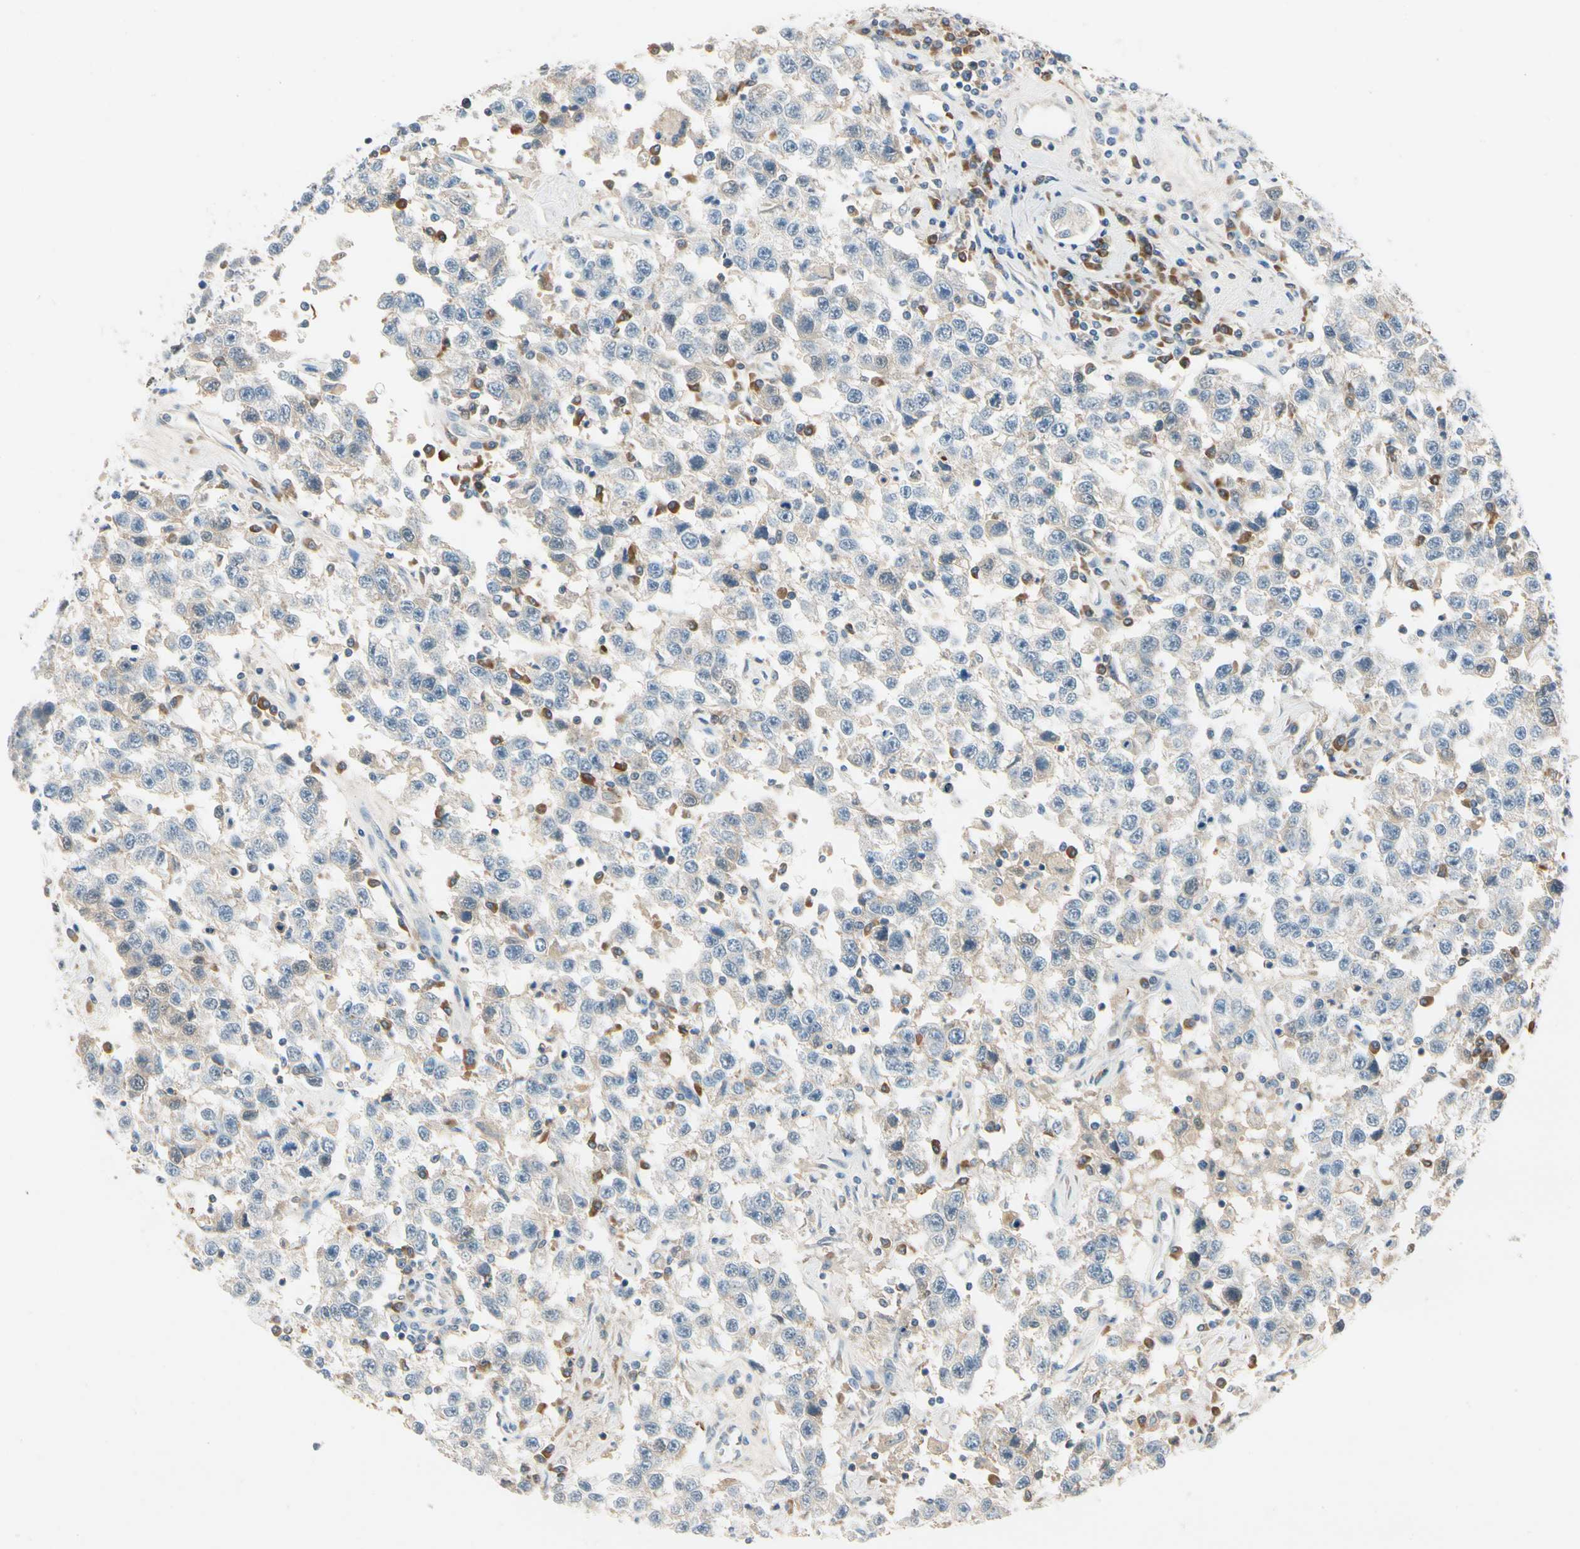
{"staining": {"intensity": "weak", "quantity": "25%-75%", "location": "cytoplasmic/membranous"}, "tissue": "testis cancer", "cell_type": "Tumor cells", "image_type": "cancer", "snomed": [{"axis": "morphology", "description": "Seminoma, NOS"}, {"axis": "topography", "description": "Testis"}], "caption": "A low amount of weak cytoplasmic/membranous expression is present in approximately 25%-75% of tumor cells in seminoma (testis) tissue.", "gene": "WIPI1", "patient": {"sex": "male", "age": 41}}